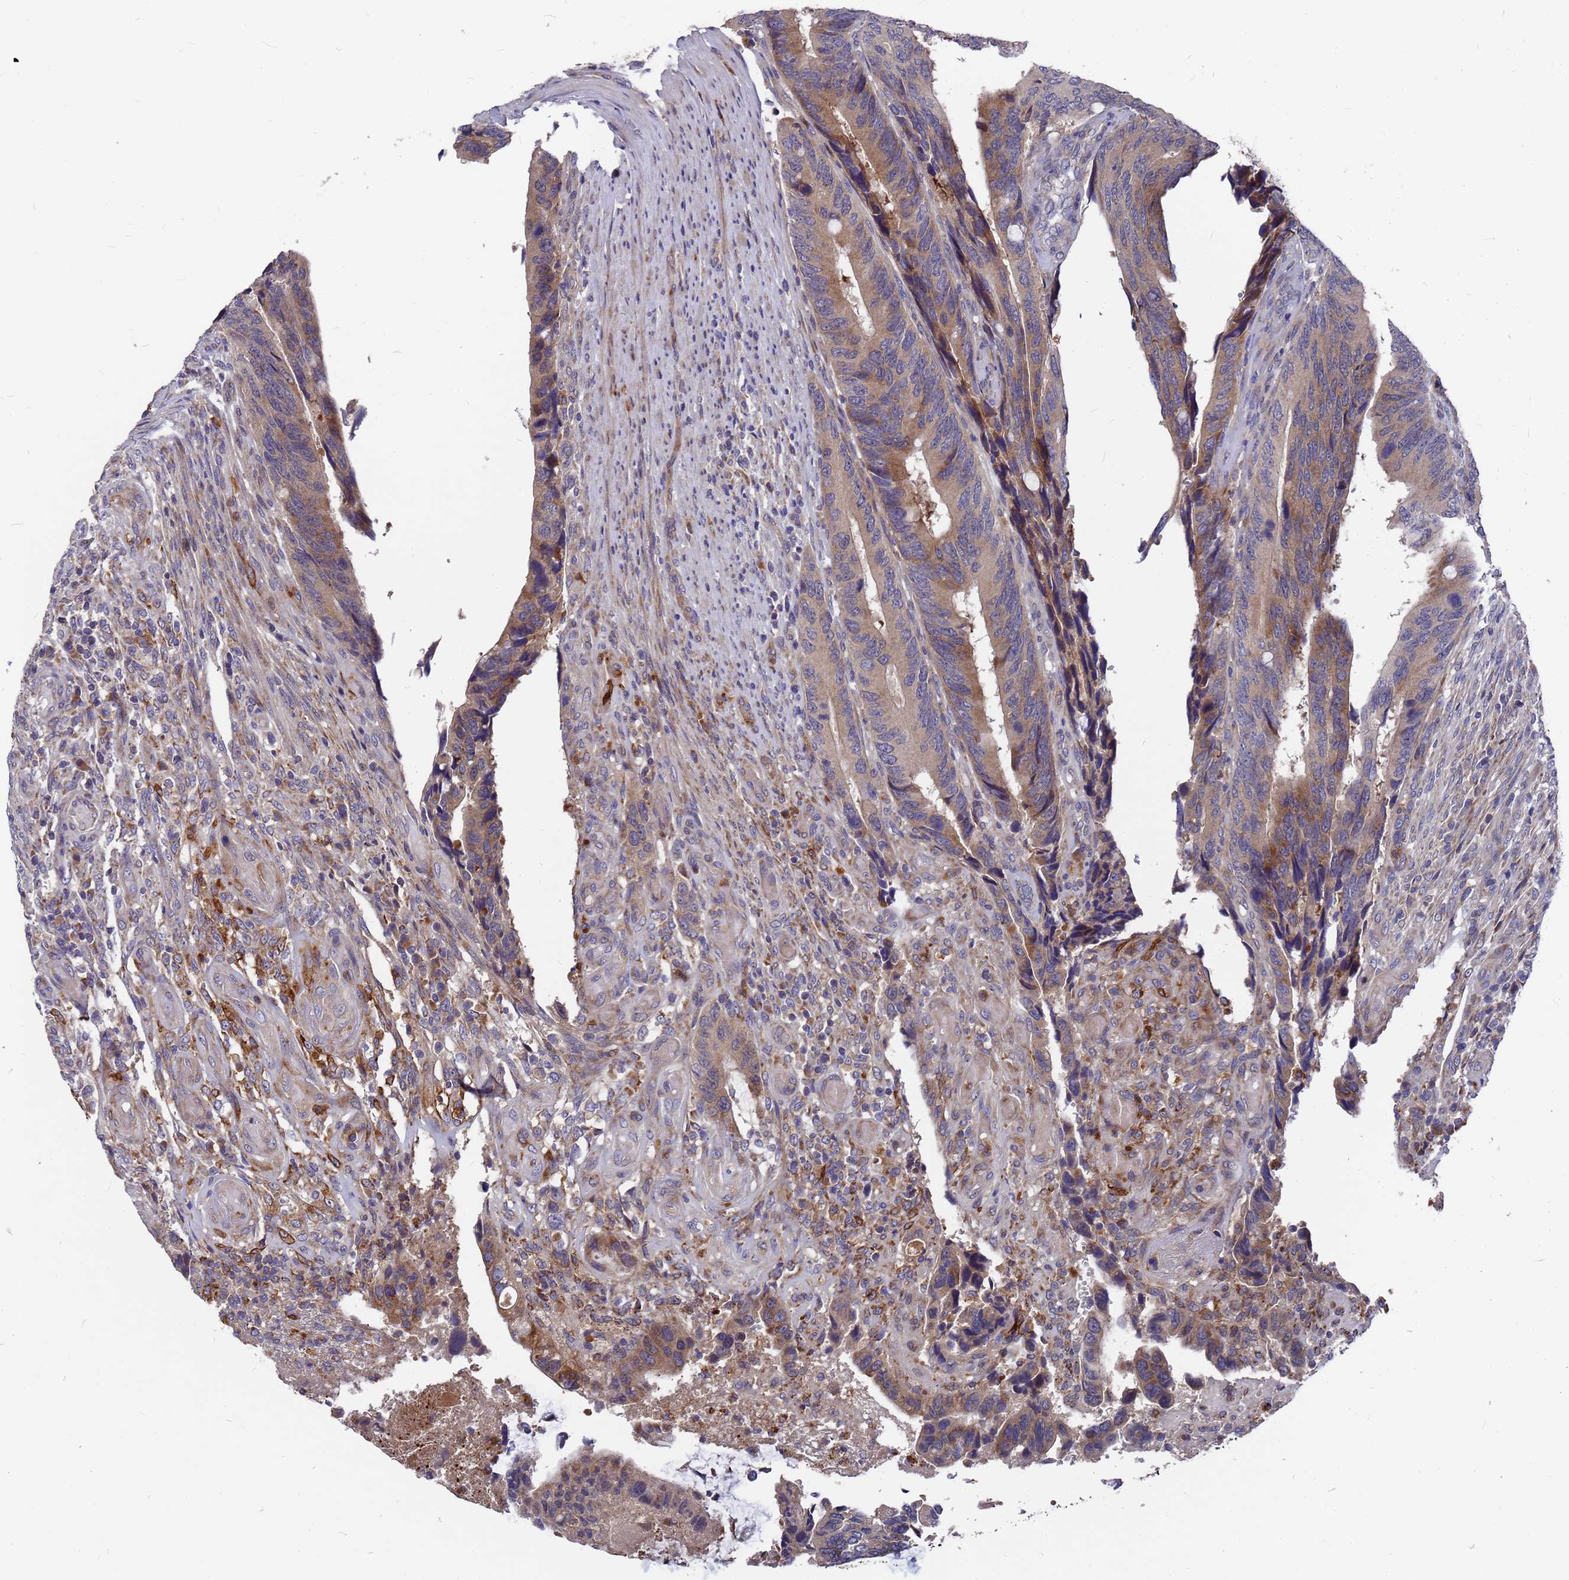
{"staining": {"intensity": "moderate", "quantity": ">75%", "location": "cytoplasmic/membranous"}, "tissue": "colorectal cancer", "cell_type": "Tumor cells", "image_type": "cancer", "snomed": [{"axis": "morphology", "description": "Adenocarcinoma, NOS"}, {"axis": "topography", "description": "Colon"}], "caption": "This micrograph shows immunohistochemistry staining of human adenocarcinoma (colorectal), with medium moderate cytoplasmic/membranous expression in about >75% of tumor cells.", "gene": "ZNF717", "patient": {"sex": "male", "age": 87}}